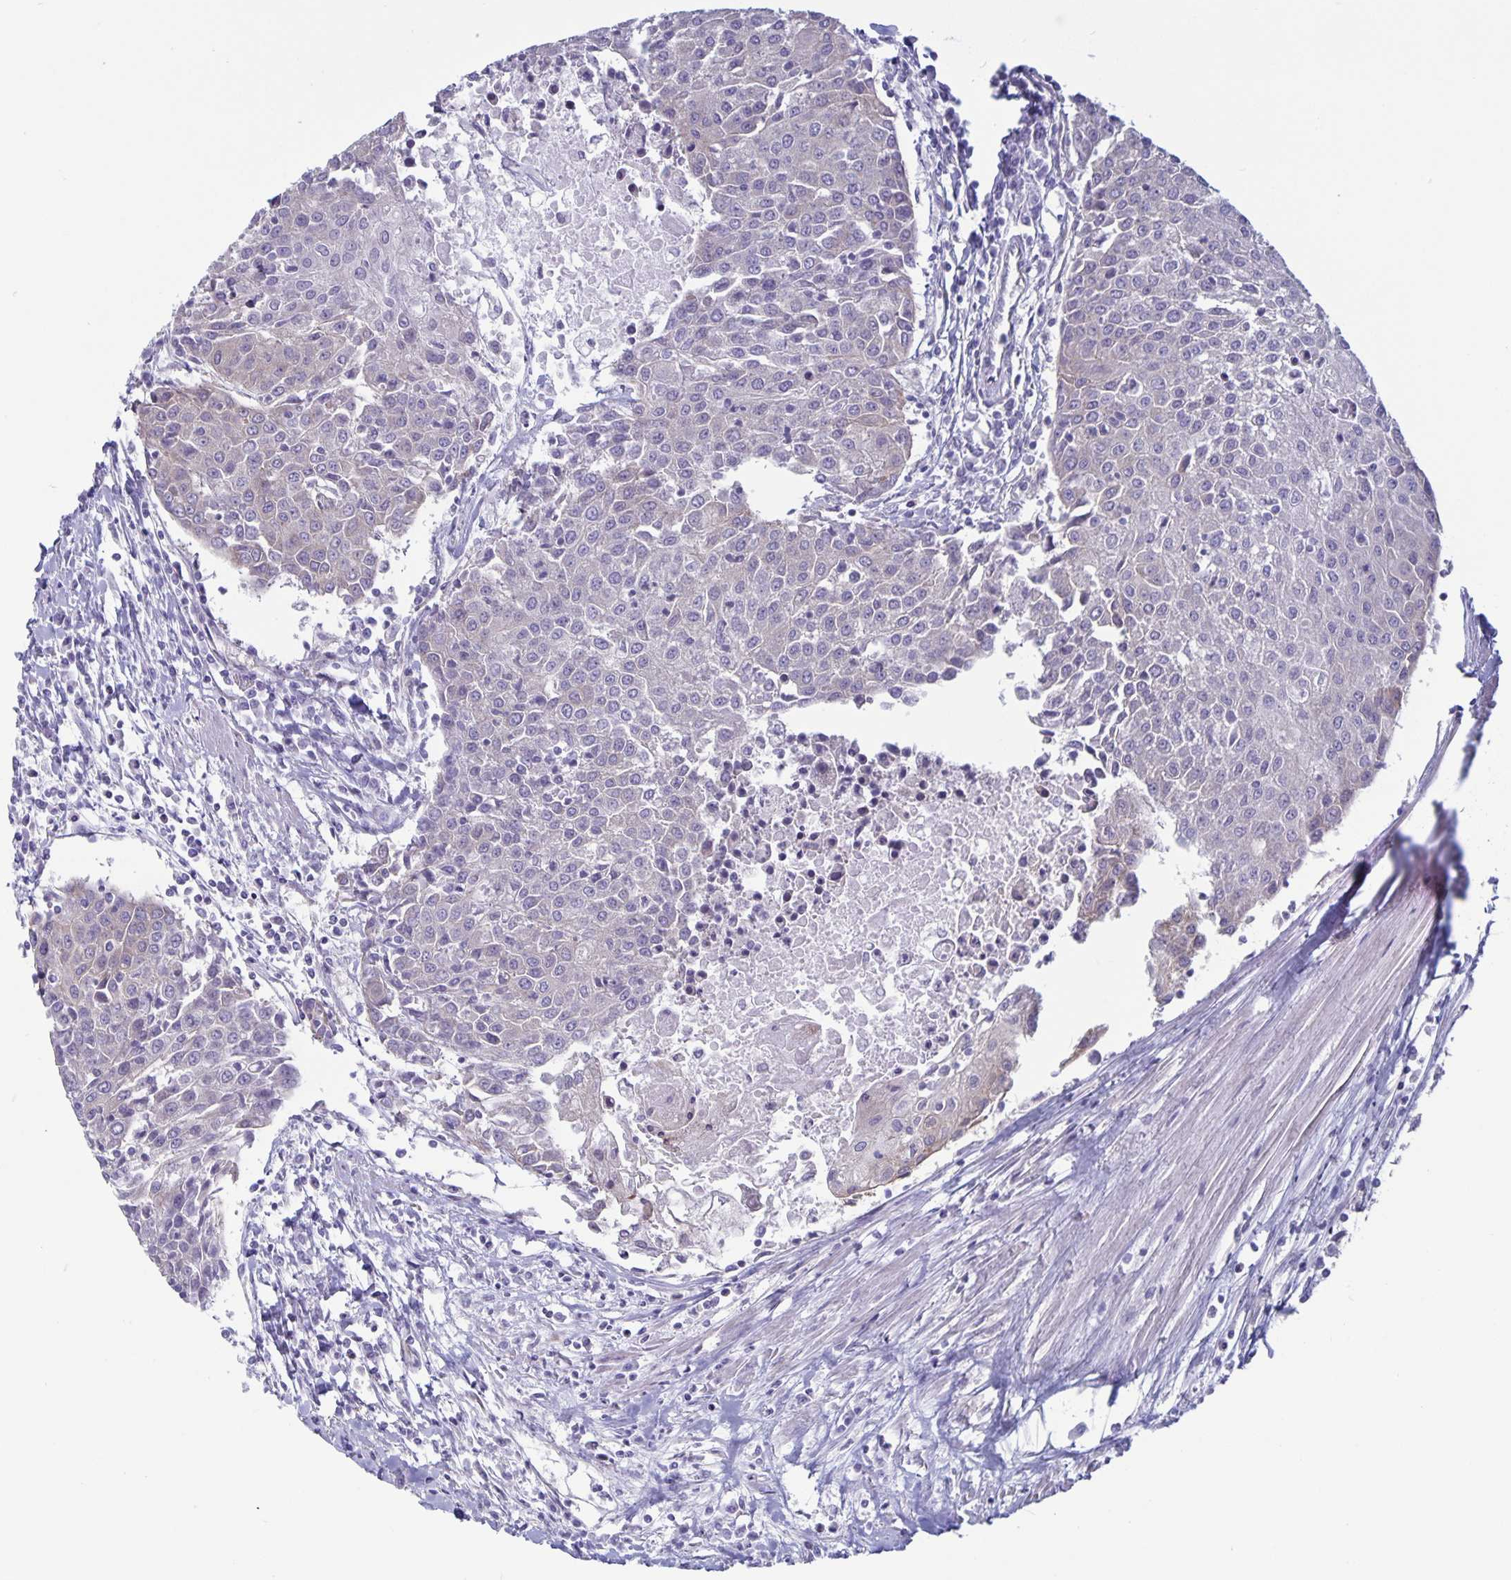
{"staining": {"intensity": "negative", "quantity": "none", "location": "none"}, "tissue": "urothelial cancer", "cell_type": "Tumor cells", "image_type": "cancer", "snomed": [{"axis": "morphology", "description": "Urothelial carcinoma, High grade"}, {"axis": "topography", "description": "Urinary bladder"}], "caption": "Tumor cells are negative for protein expression in human urothelial cancer.", "gene": "PLCB3", "patient": {"sex": "female", "age": 85}}